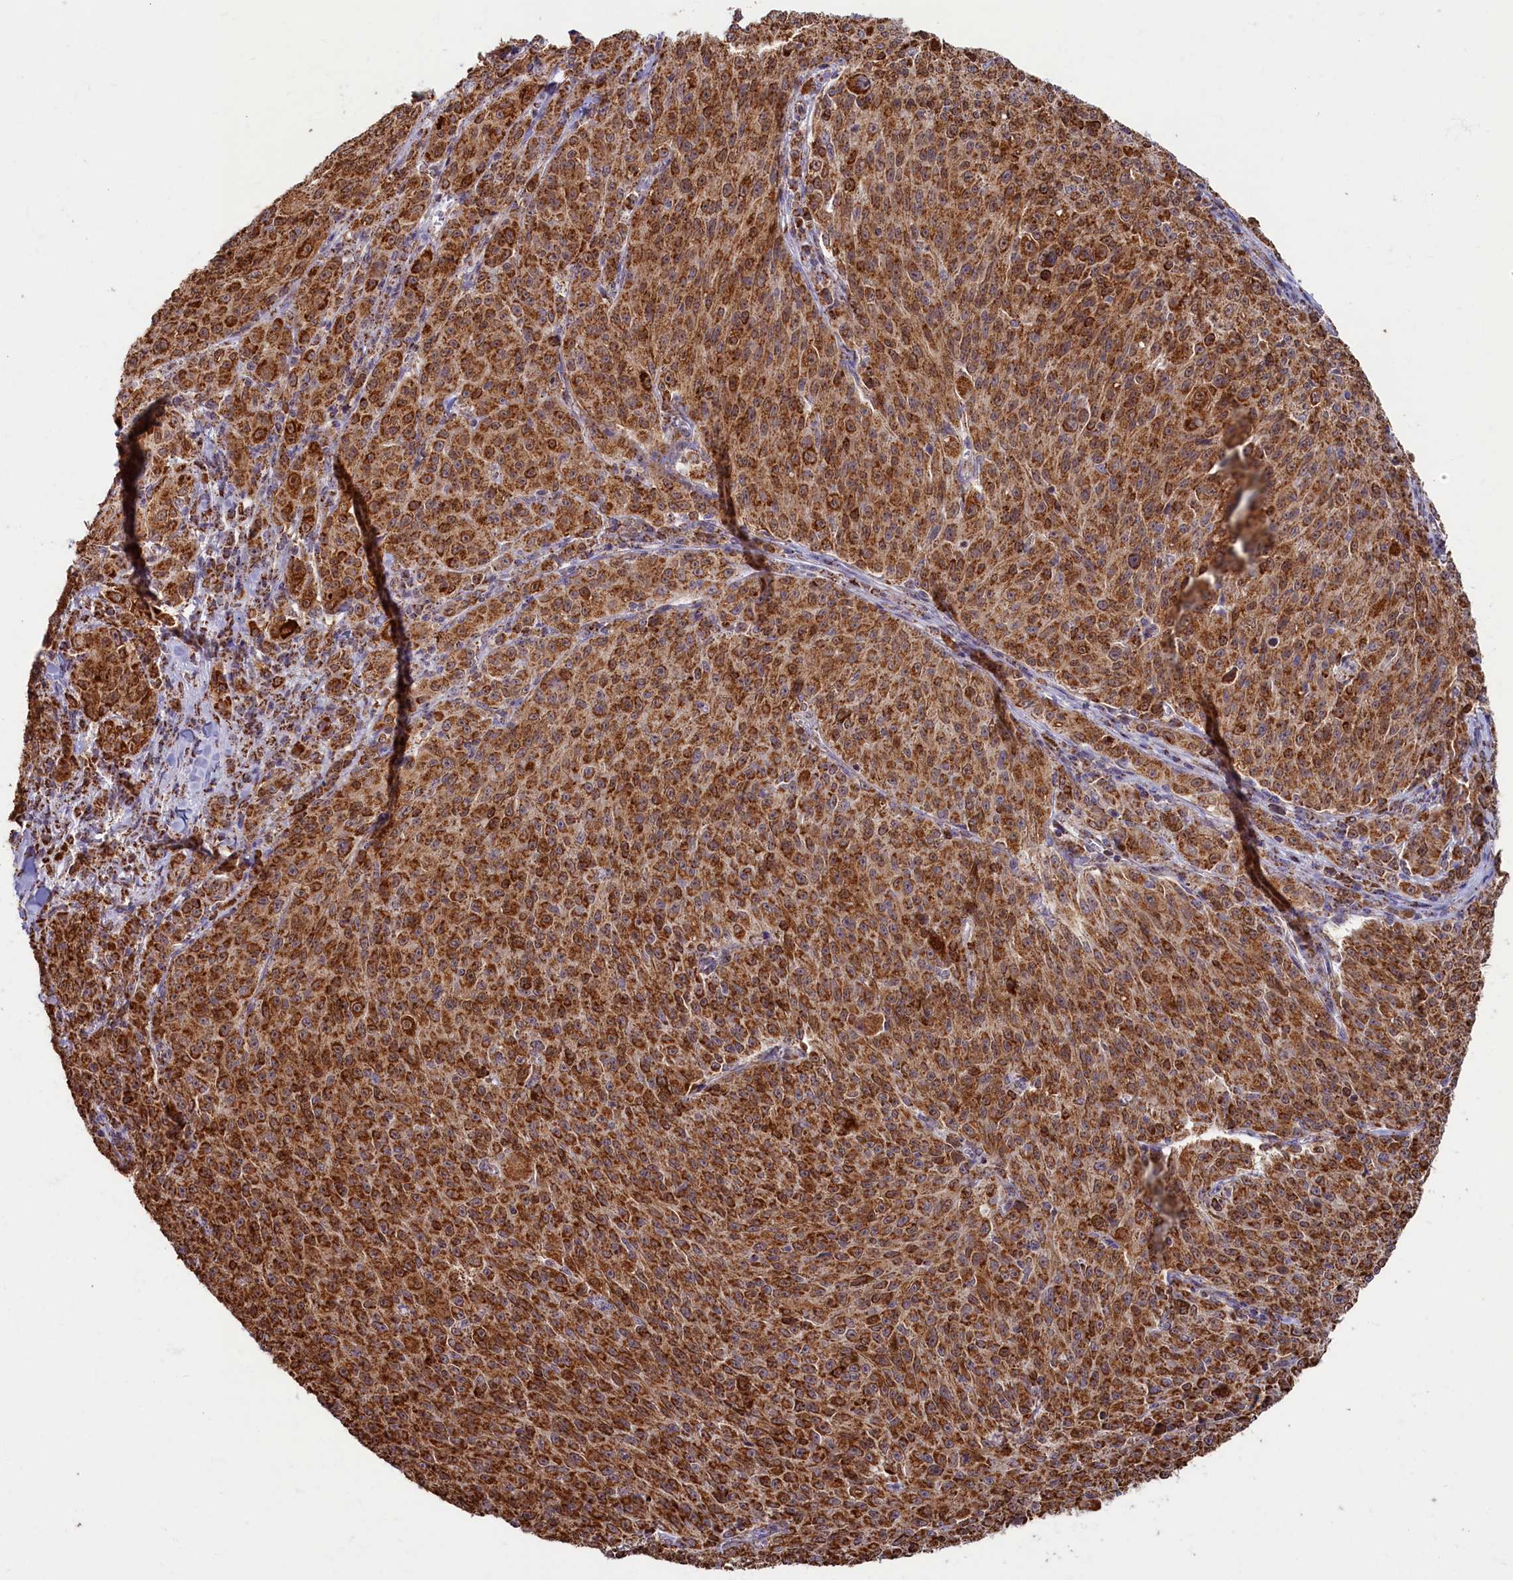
{"staining": {"intensity": "strong", "quantity": ">75%", "location": "cytoplasmic/membranous"}, "tissue": "melanoma", "cell_type": "Tumor cells", "image_type": "cancer", "snomed": [{"axis": "morphology", "description": "Malignant melanoma, NOS"}, {"axis": "topography", "description": "Skin"}], "caption": "There is high levels of strong cytoplasmic/membranous staining in tumor cells of melanoma, as demonstrated by immunohistochemical staining (brown color).", "gene": "SPR", "patient": {"sex": "female", "age": 52}}